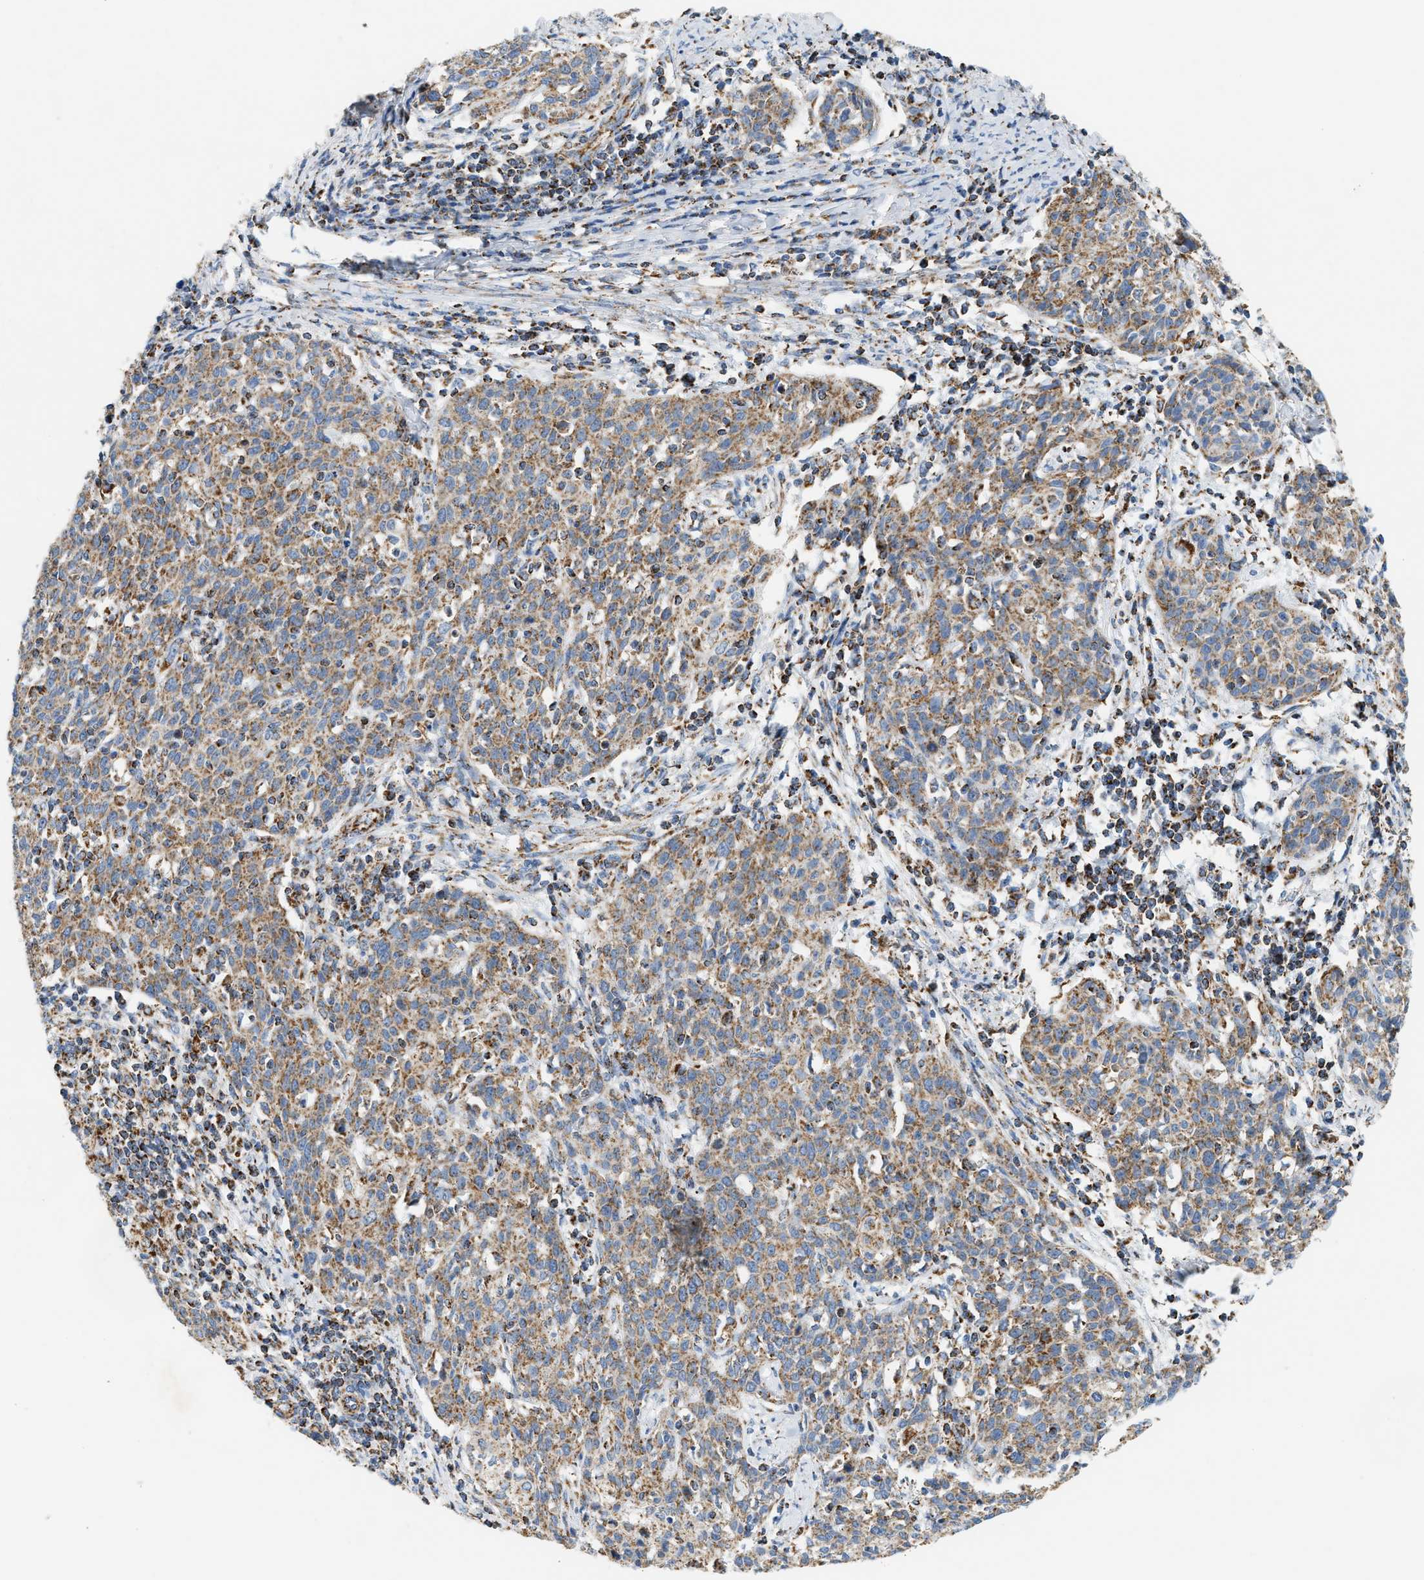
{"staining": {"intensity": "moderate", "quantity": ">75%", "location": "cytoplasmic/membranous"}, "tissue": "cervical cancer", "cell_type": "Tumor cells", "image_type": "cancer", "snomed": [{"axis": "morphology", "description": "Squamous cell carcinoma, NOS"}, {"axis": "topography", "description": "Cervix"}], "caption": "Tumor cells exhibit medium levels of moderate cytoplasmic/membranous expression in about >75% of cells in human cervical cancer.", "gene": "OGDH", "patient": {"sex": "female", "age": 38}}